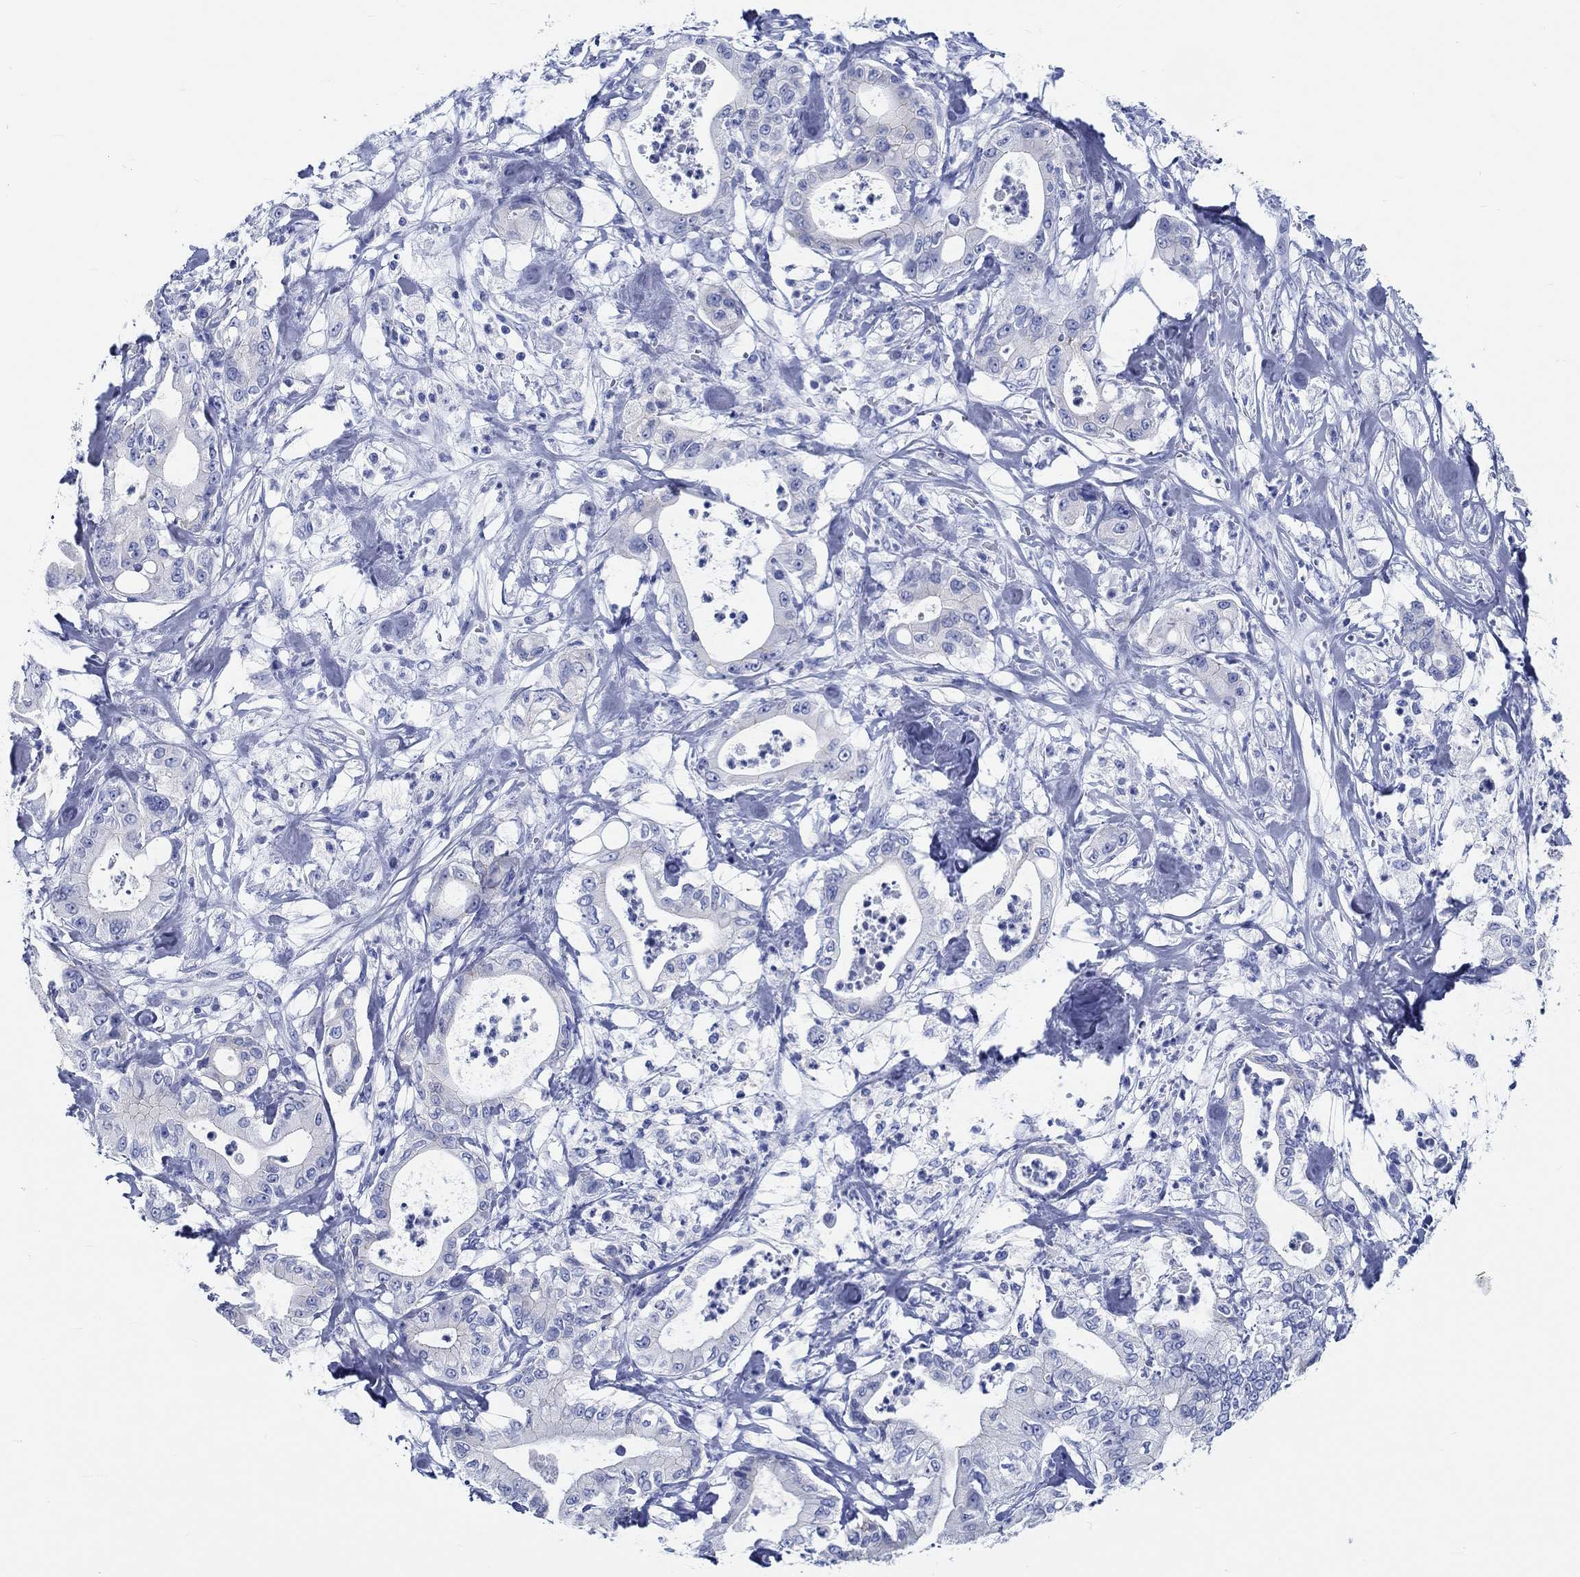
{"staining": {"intensity": "negative", "quantity": "none", "location": "none"}, "tissue": "pancreatic cancer", "cell_type": "Tumor cells", "image_type": "cancer", "snomed": [{"axis": "morphology", "description": "Adenocarcinoma, NOS"}, {"axis": "topography", "description": "Pancreas"}], "caption": "The image displays no significant positivity in tumor cells of adenocarcinoma (pancreatic).", "gene": "RD3L", "patient": {"sex": "male", "age": 71}}